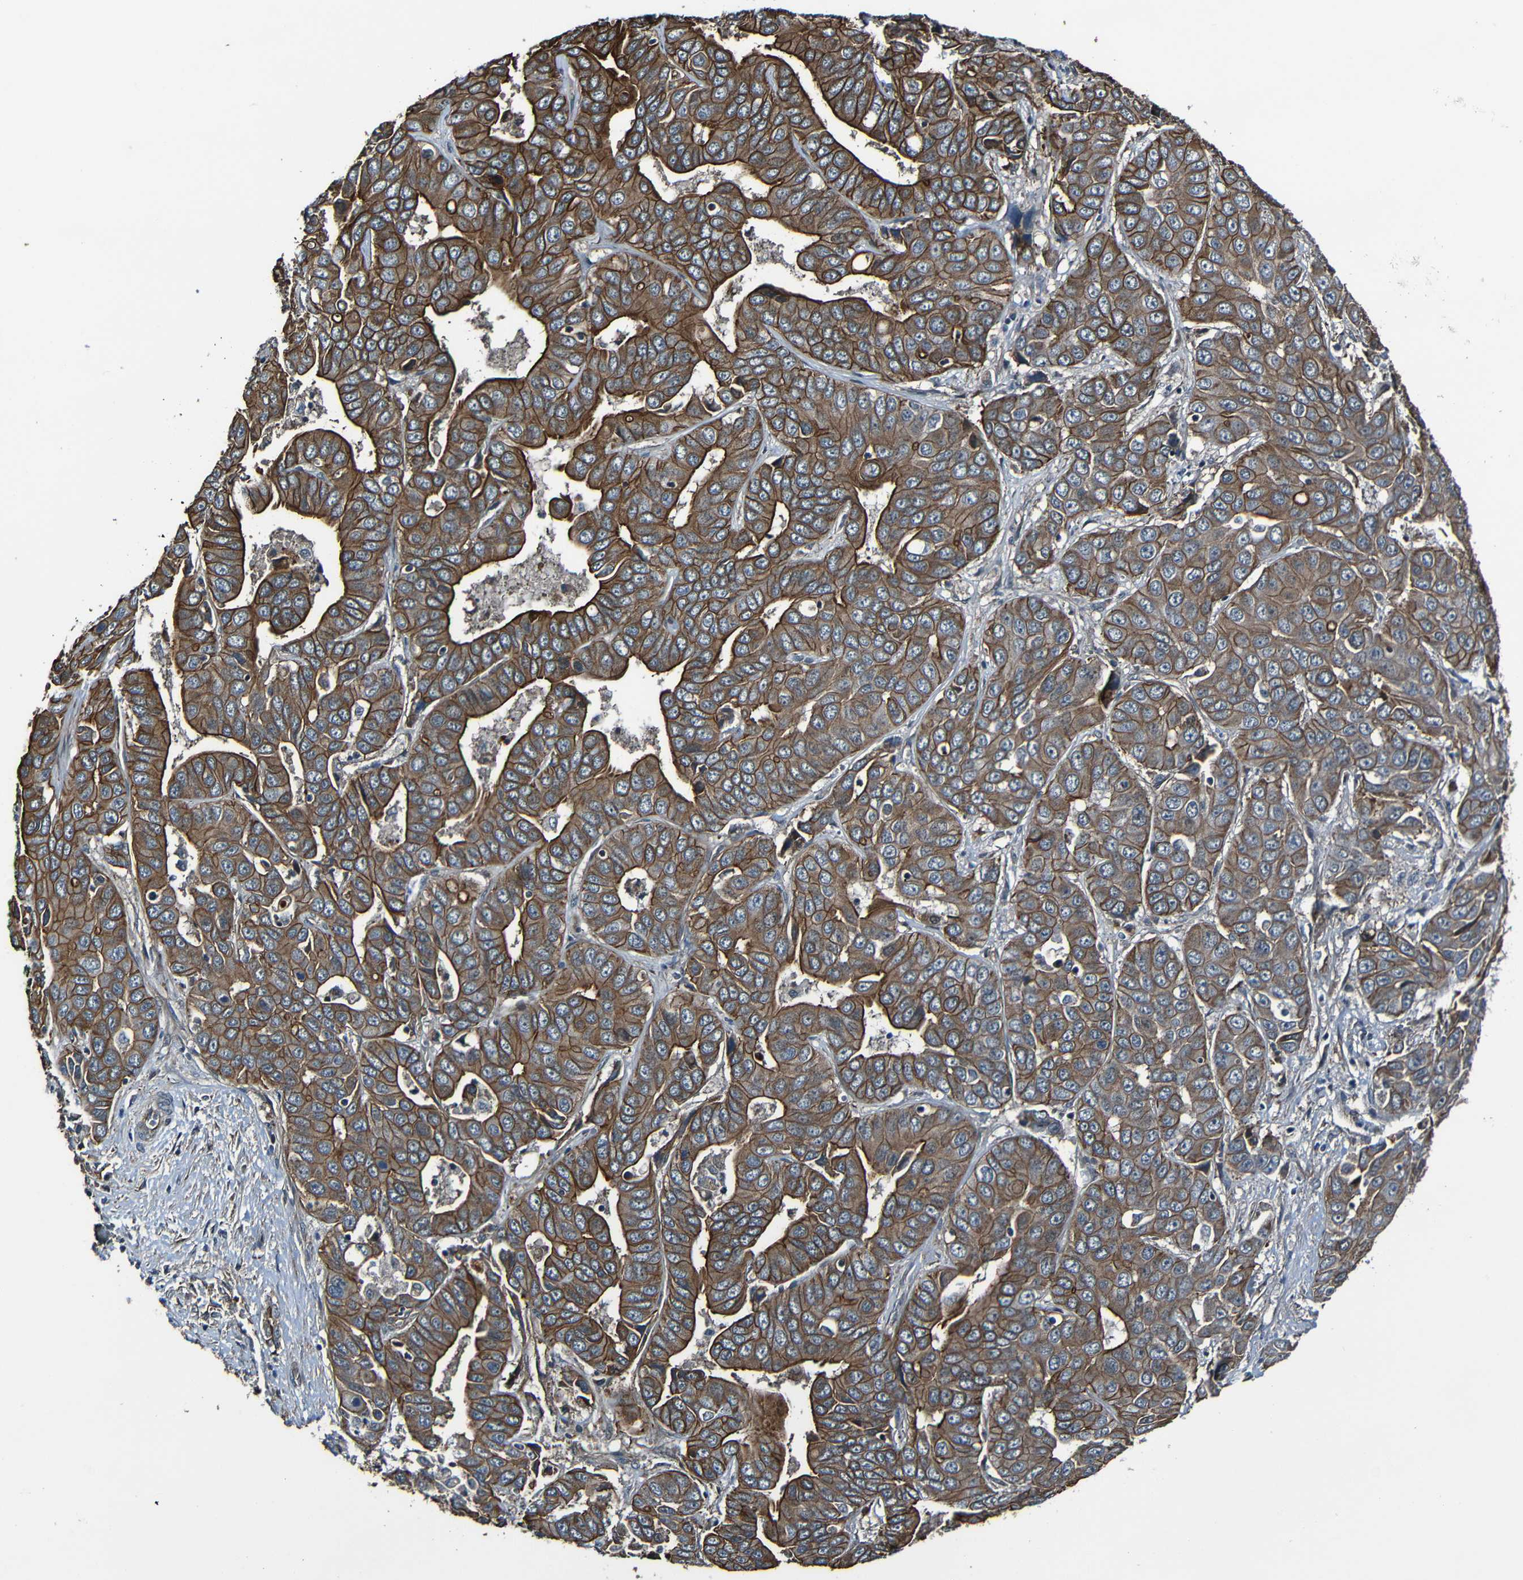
{"staining": {"intensity": "moderate", "quantity": ">75%", "location": "cytoplasmic/membranous"}, "tissue": "liver cancer", "cell_type": "Tumor cells", "image_type": "cancer", "snomed": [{"axis": "morphology", "description": "Cholangiocarcinoma"}, {"axis": "topography", "description": "Liver"}], "caption": "Human liver cancer stained with a protein marker exhibits moderate staining in tumor cells.", "gene": "LGR5", "patient": {"sex": "female", "age": 52}}